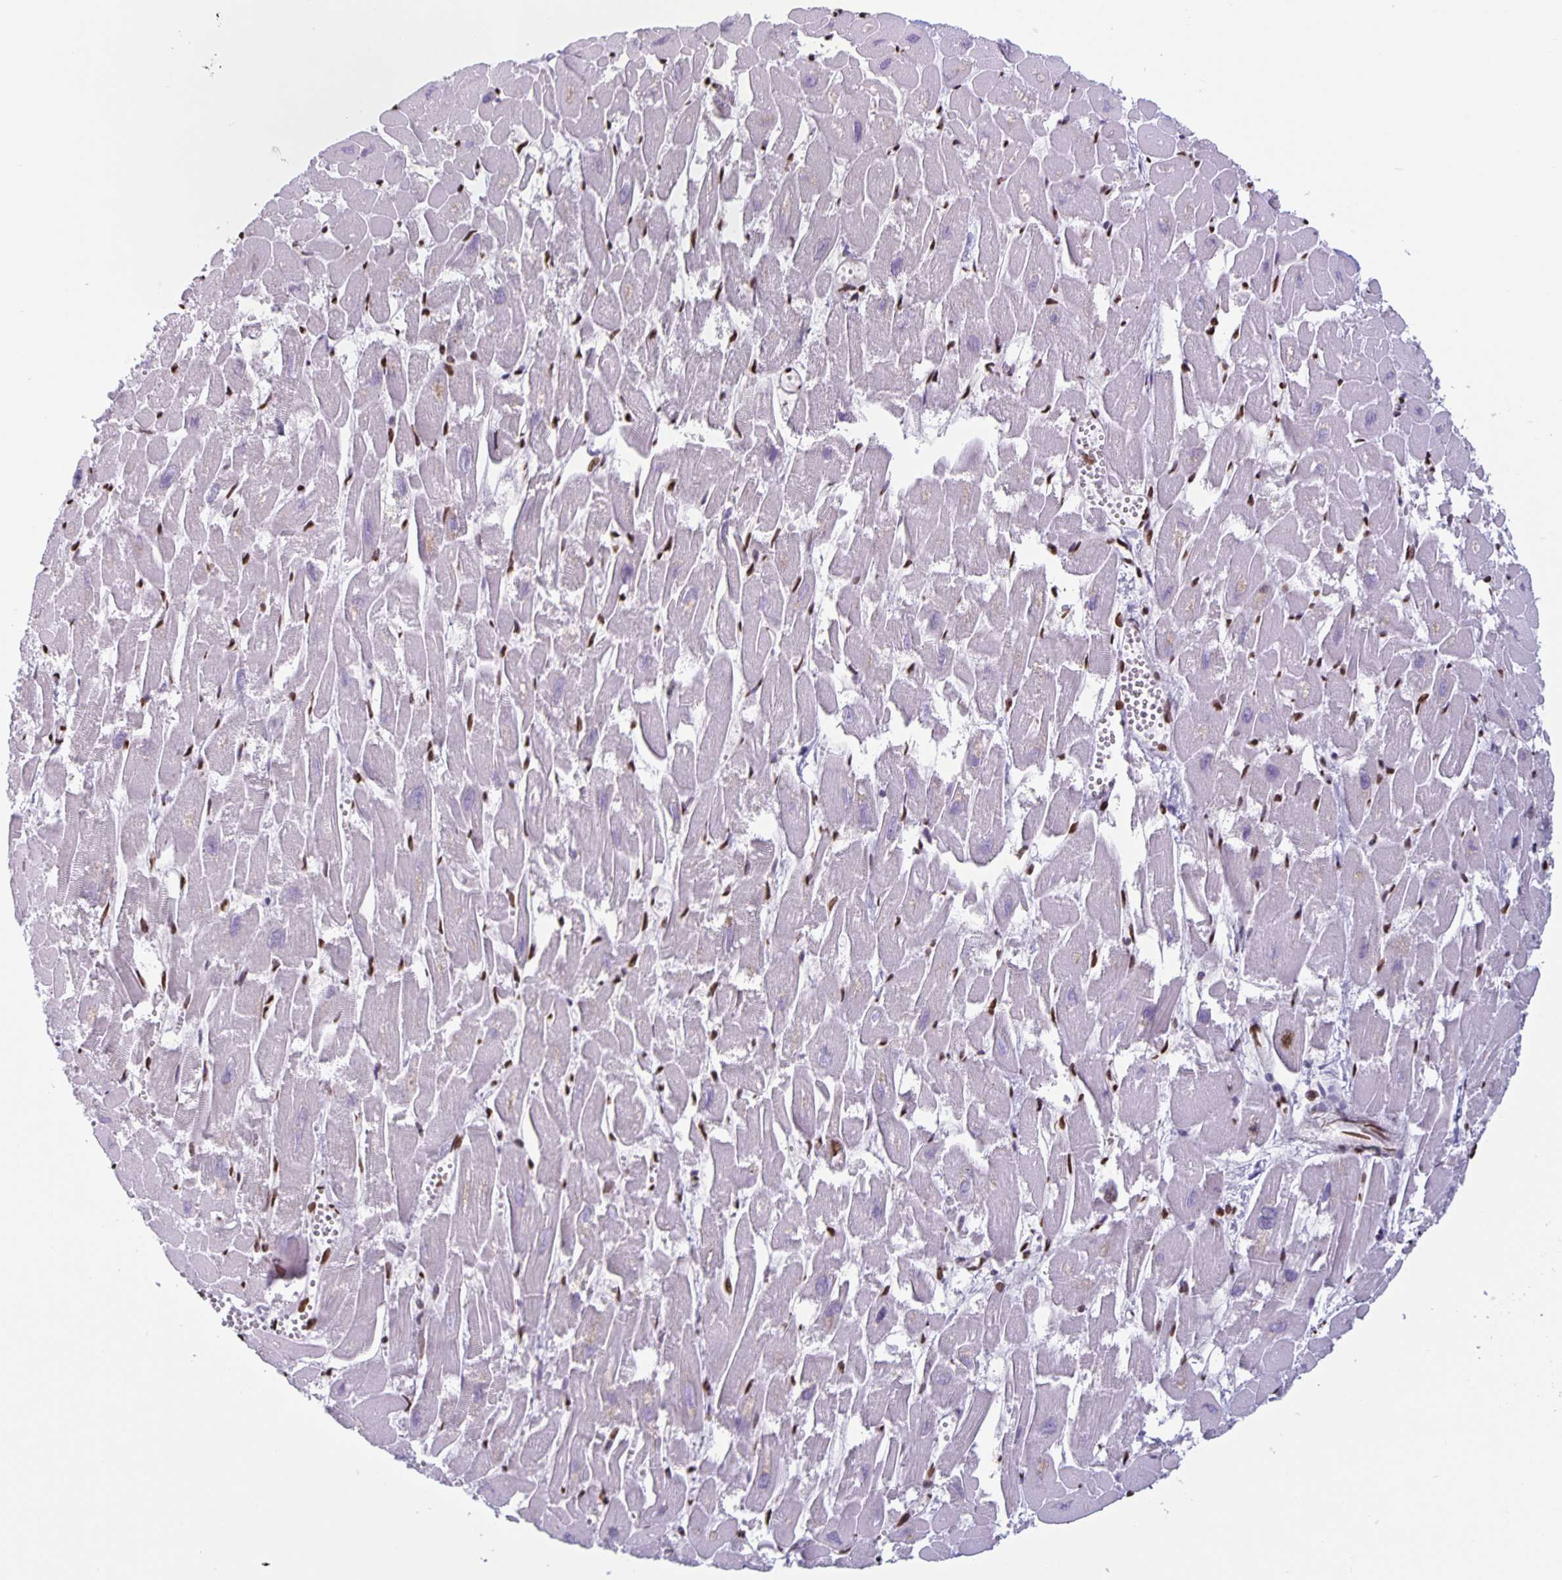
{"staining": {"intensity": "strong", "quantity": "25%-75%", "location": "nuclear"}, "tissue": "heart muscle", "cell_type": "Cardiomyocytes", "image_type": "normal", "snomed": [{"axis": "morphology", "description": "Normal tissue, NOS"}, {"axis": "topography", "description": "Heart"}], "caption": "Immunohistochemical staining of normal human heart muscle exhibits 25%-75% levels of strong nuclear protein positivity in about 25%-75% of cardiomyocytes. The protein of interest is stained brown, and the nuclei are stained in blue (DAB IHC with brightfield microscopy, high magnification).", "gene": "DUT", "patient": {"sex": "male", "age": 54}}